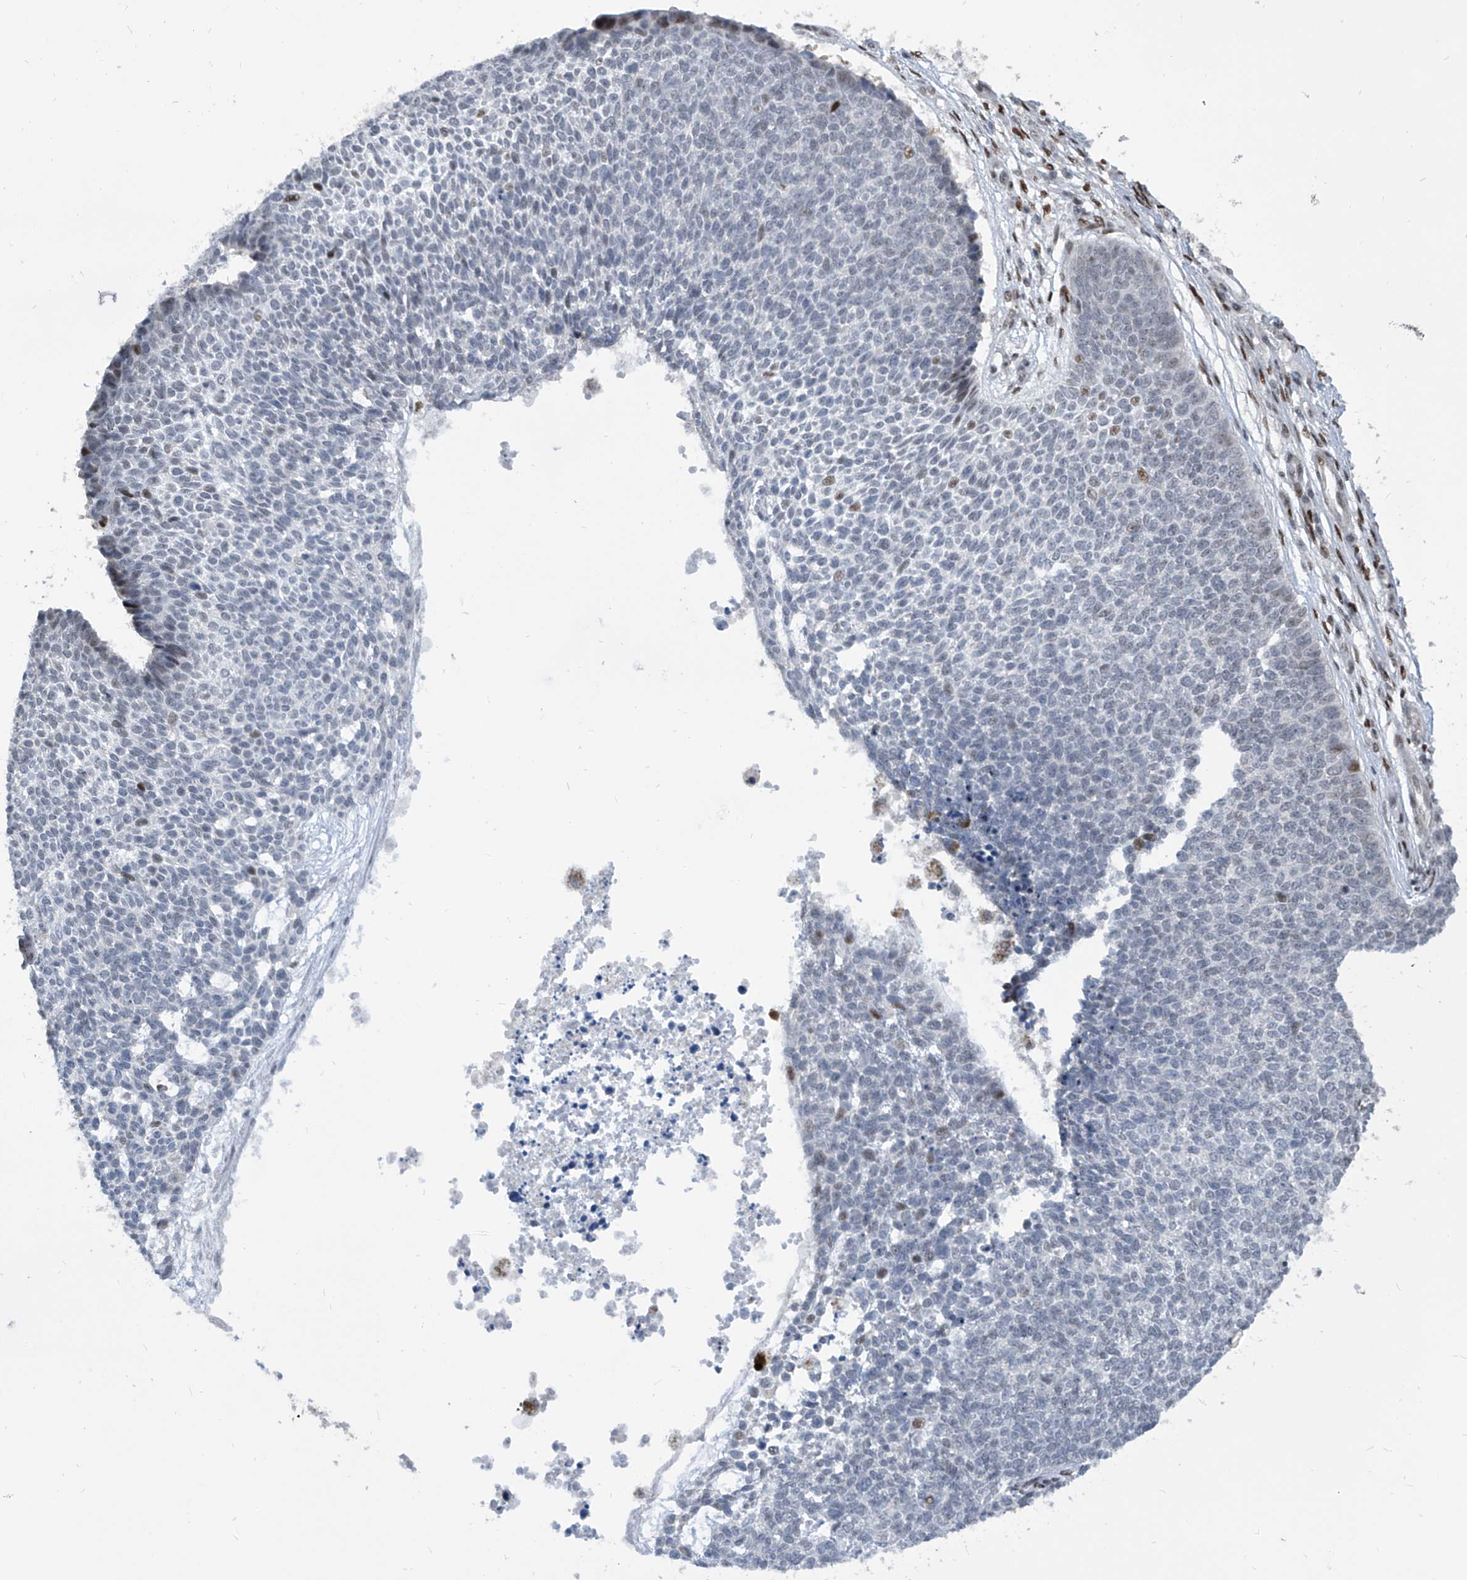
{"staining": {"intensity": "negative", "quantity": "none", "location": "none"}, "tissue": "skin cancer", "cell_type": "Tumor cells", "image_type": "cancer", "snomed": [{"axis": "morphology", "description": "Basal cell carcinoma"}, {"axis": "topography", "description": "Skin"}], "caption": "Basal cell carcinoma (skin) was stained to show a protein in brown. There is no significant positivity in tumor cells.", "gene": "IRF2", "patient": {"sex": "female", "age": 84}}